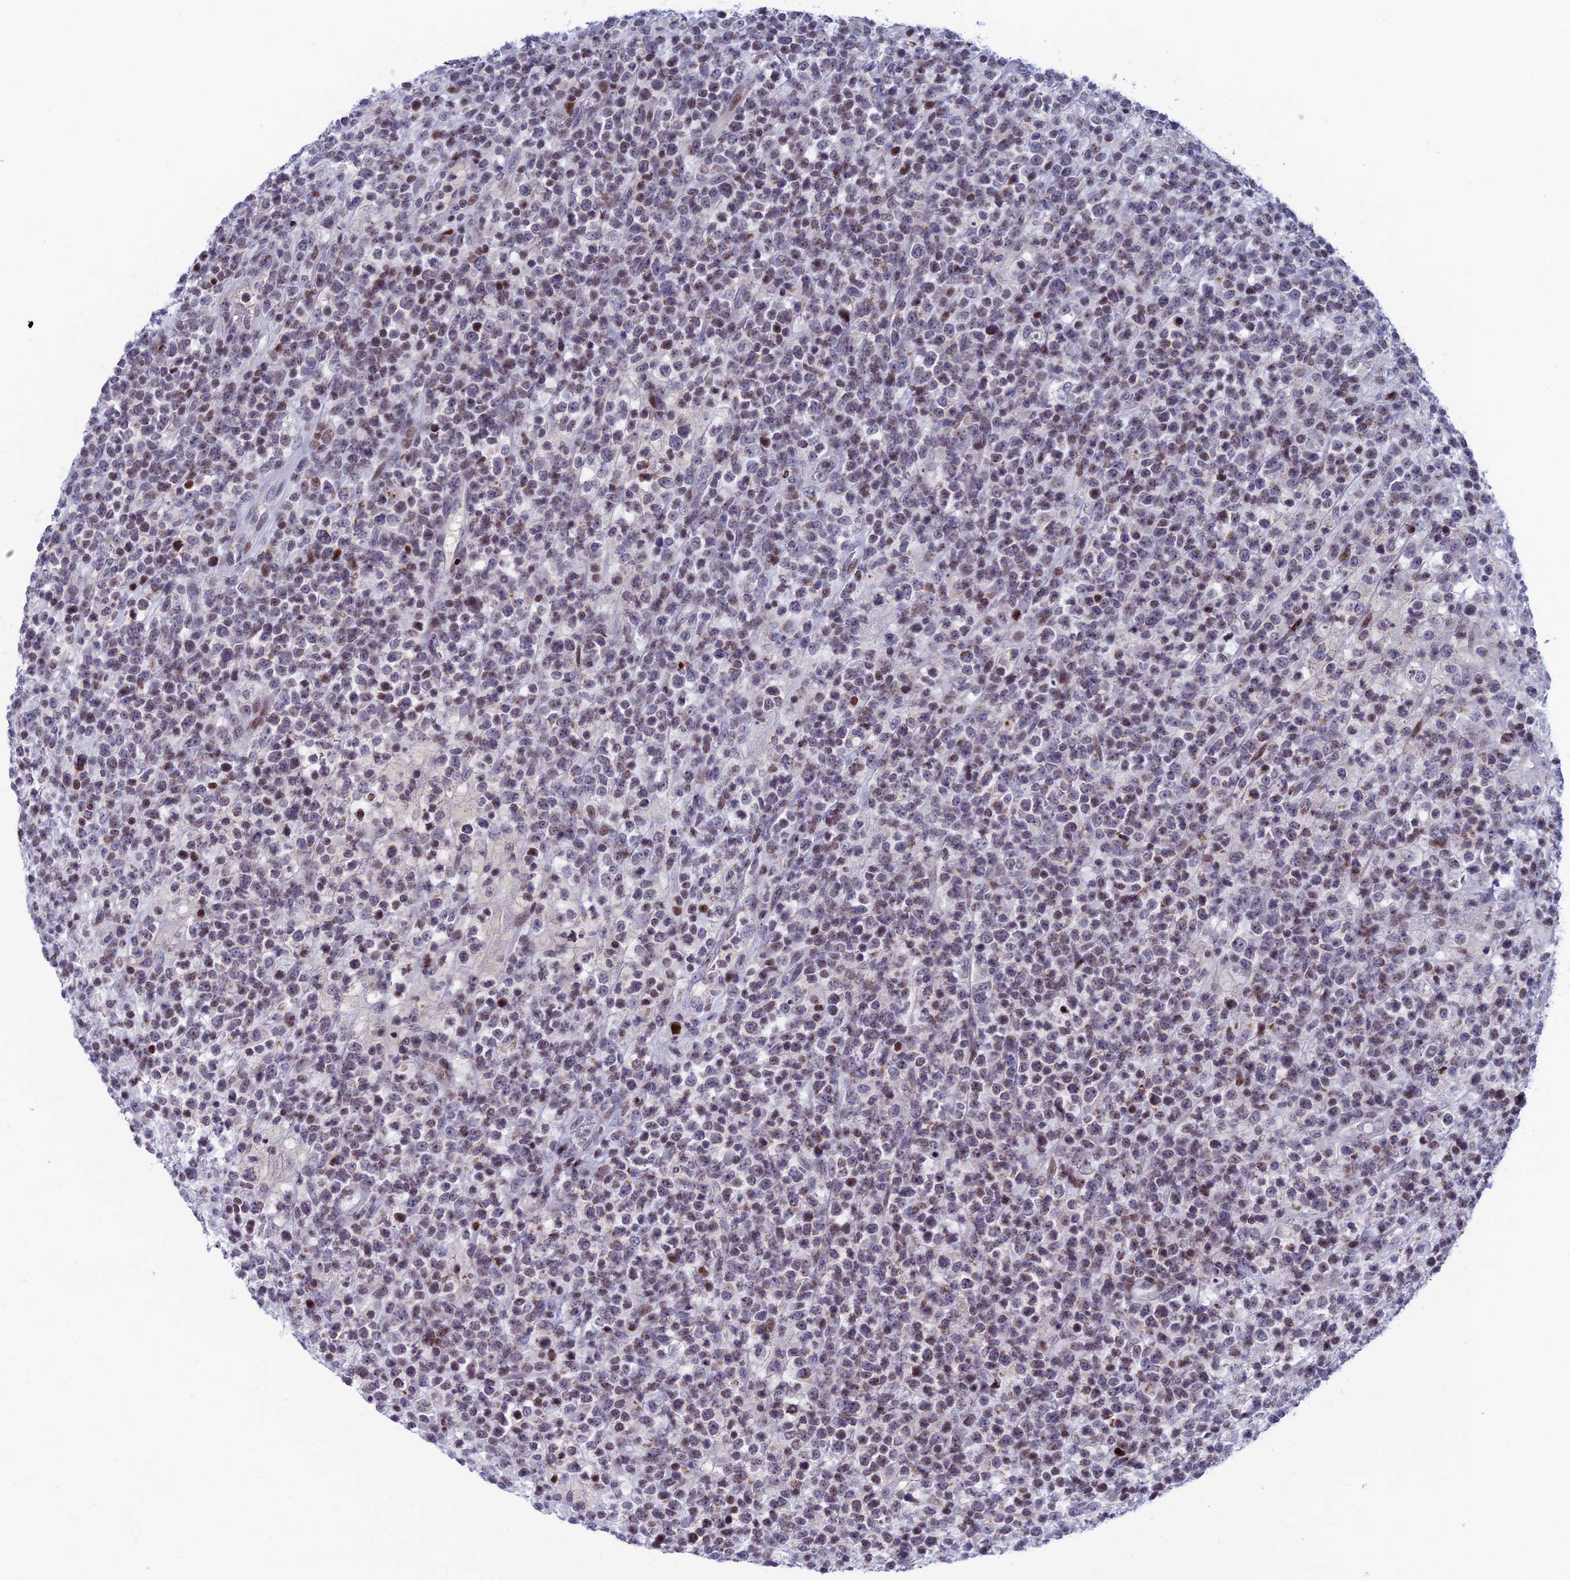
{"staining": {"intensity": "moderate", "quantity": "<25%", "location": "nuclear"}, "tissue": "lymphoma", "cell_type": "Tumor cells", "image_type": "cancer", "snomed": [{"axis": "morphology", "description": "Malignant lymphoma, non-Hodgkin's type, High grade"}, {"axis": "topography", "description": "Colon"}], "caption": "This is a micrograph of immunohistochemistry staining of malignant lymphoma, non-Hodgkin's type (high-grade), which shows moderate positivity in the nuclear of tumor cells.", "gene": "AFF3", "patient": {"sex": "female", "age": 53}}